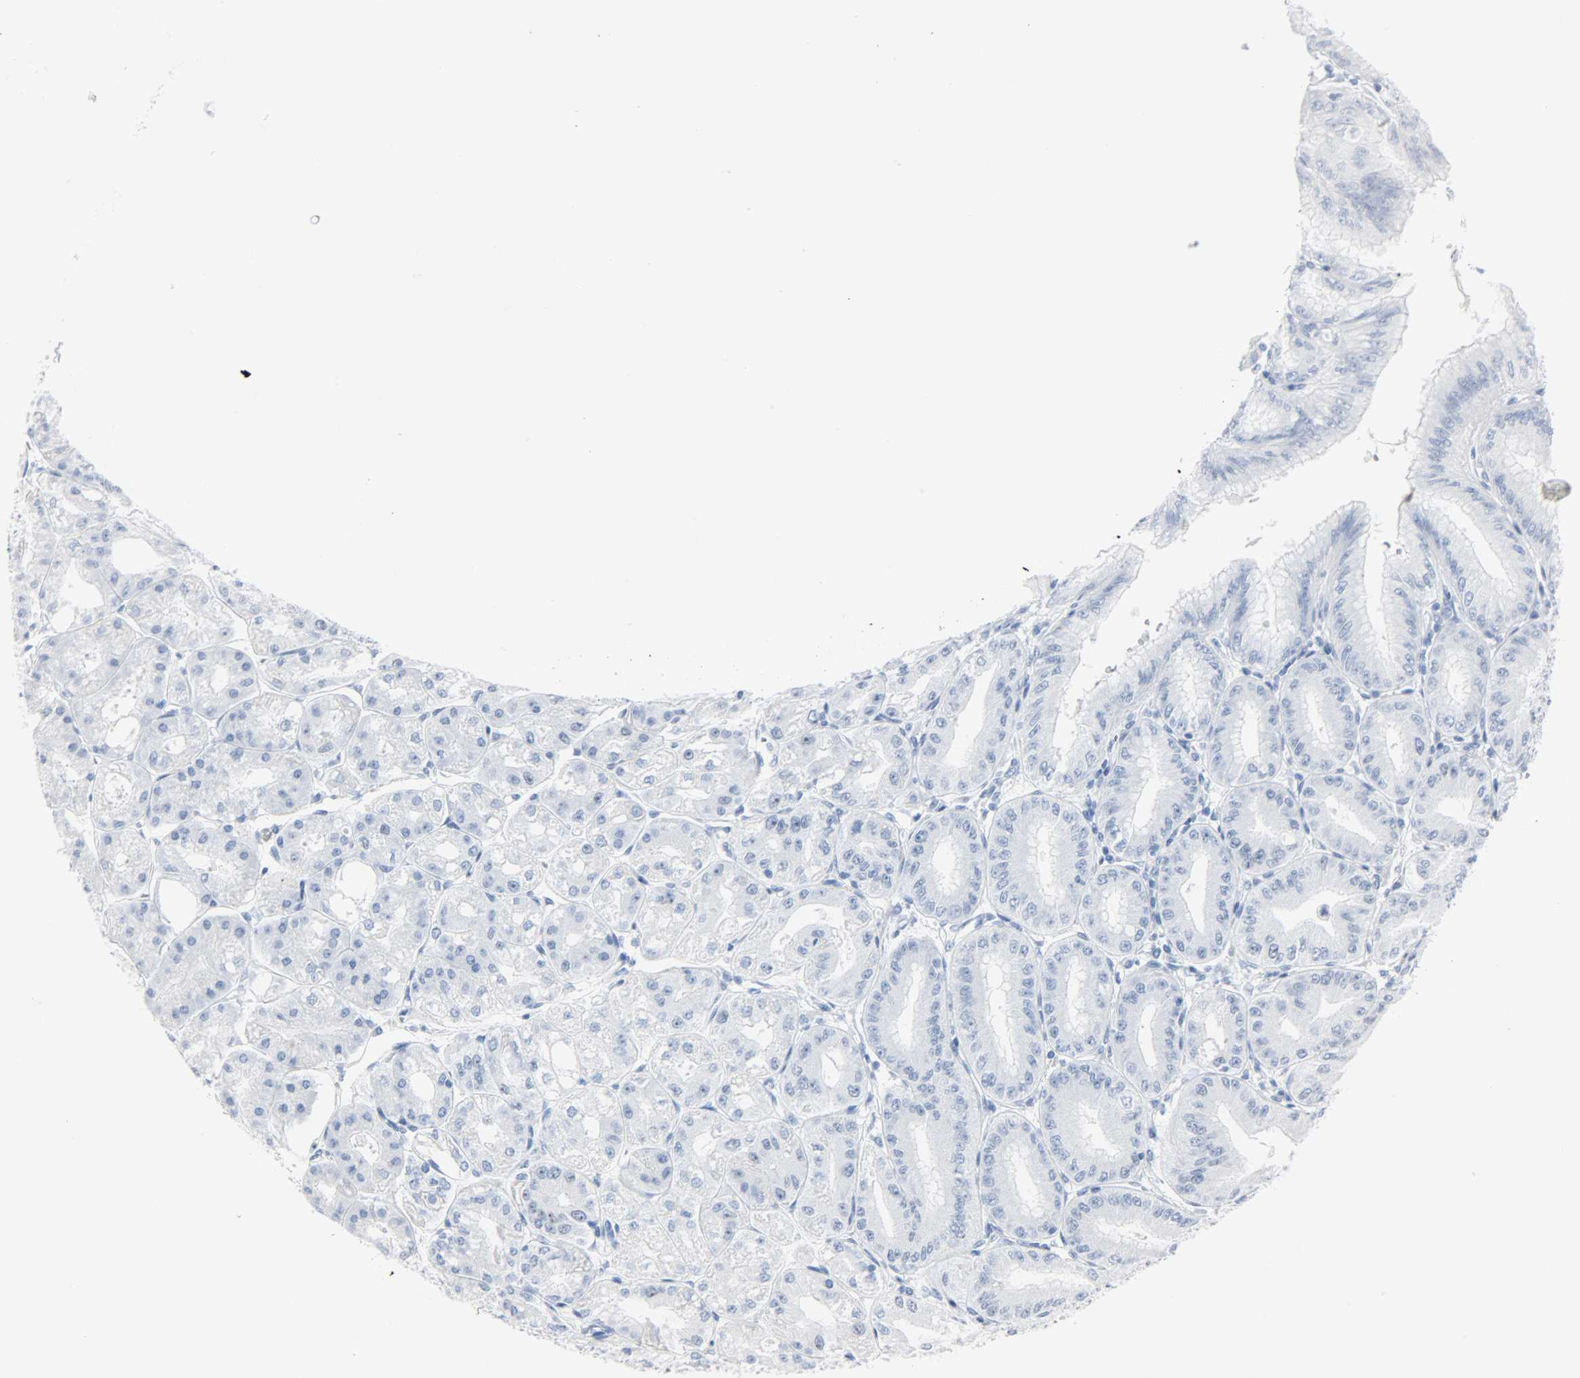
{"staining": {"intensity": "strong", "quantity": "<25%", "location": "nuclear"}, "tissue": "stomach", "cell_type": "Glandular cells", "image_type": "normal", "snomed": [{"axis": "morphology", "description": "Normal tissue, NOS"}, {"axis": "topography", "description": "Stomach, lower"}], "caption": "This micrograph demonstrates immunohistochemistry (IHC) staining of unremarkable human stomach, with medium strong nuclear staining in approximately <25% of glandular cells.", "gene": "HELLS", "patient": {"sex": "male", "age": 71}}